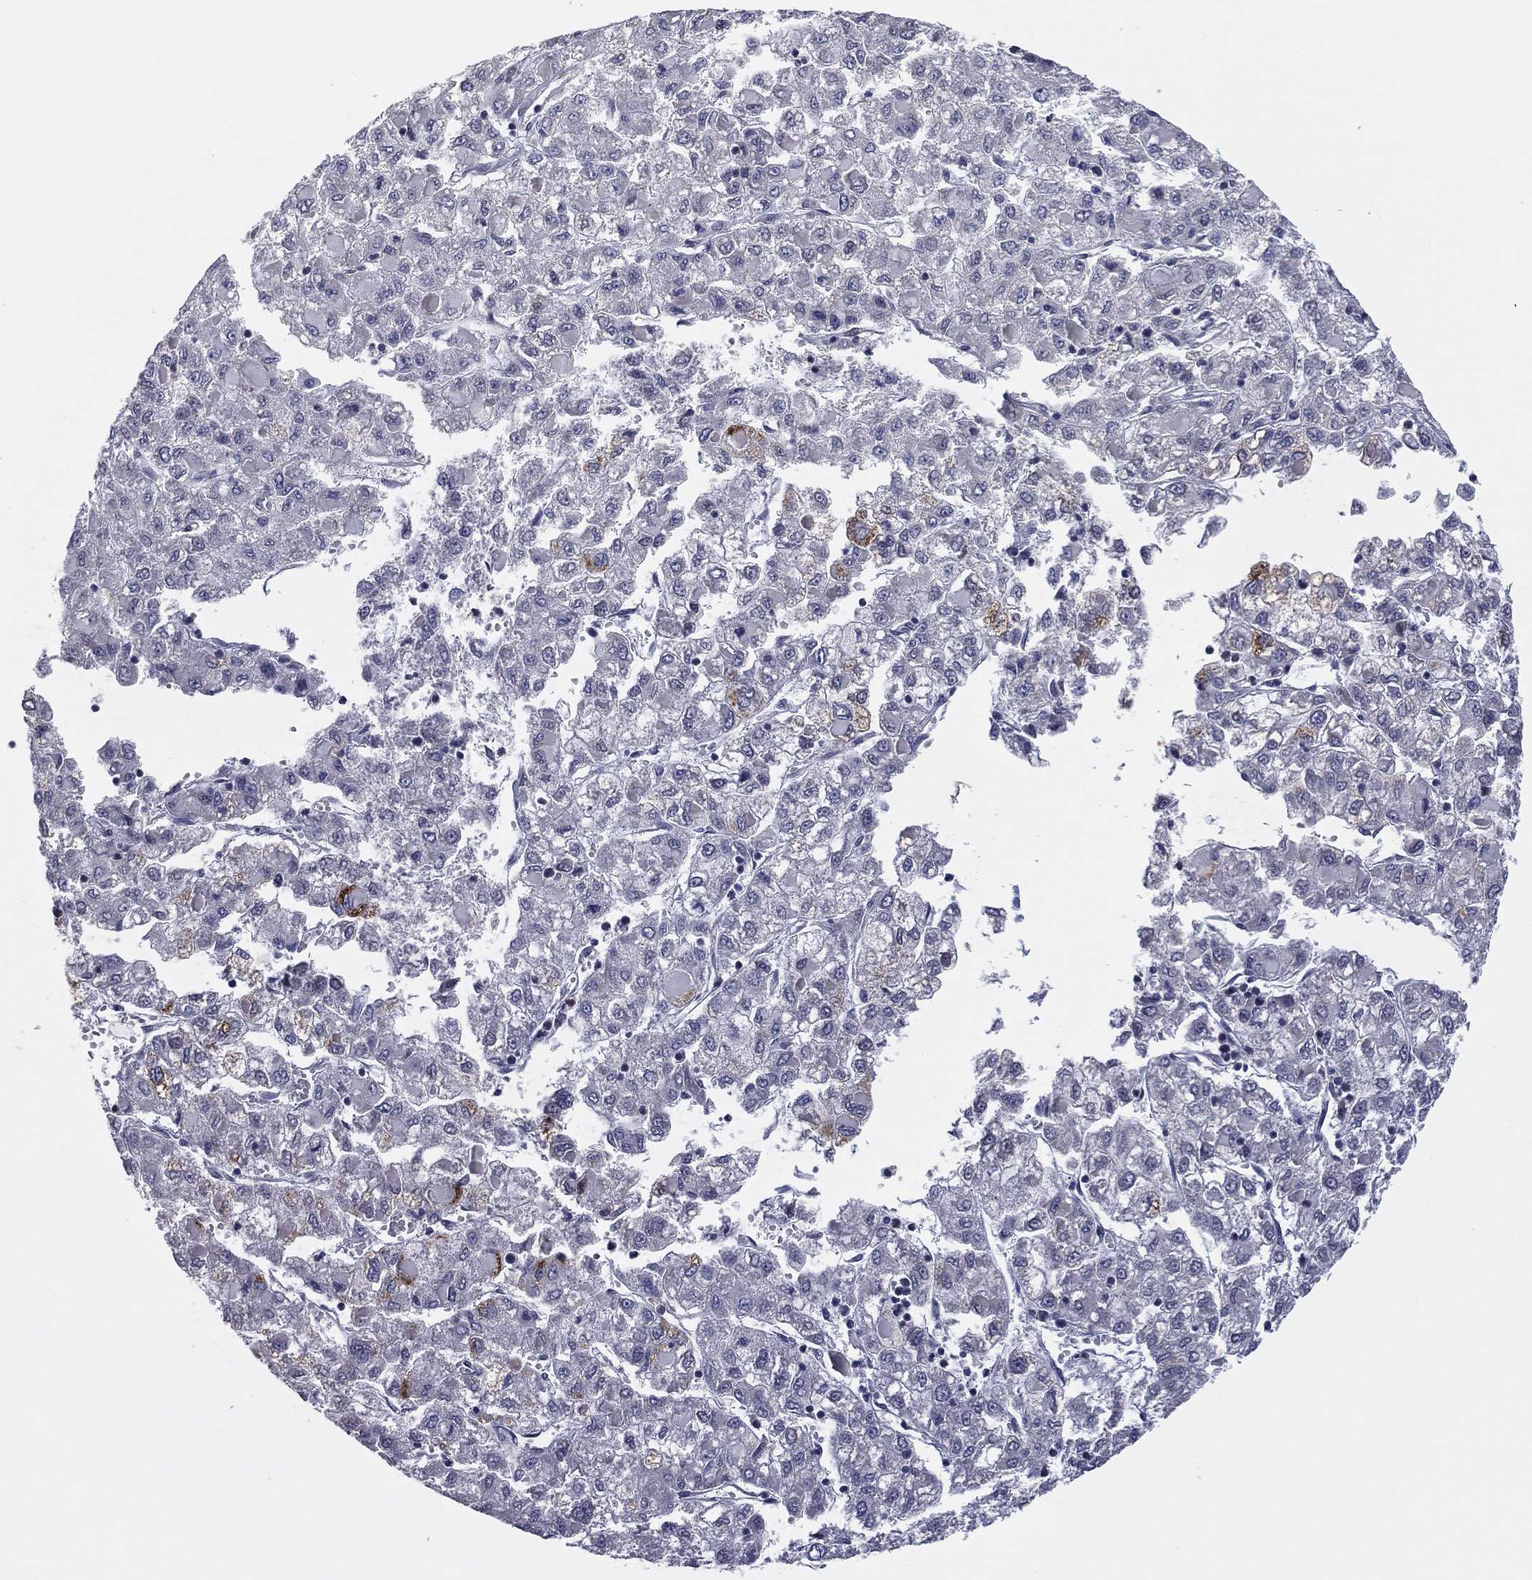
{"staining": {"intensity": "negative", "quantity": "none", "location": "none"}, "tissue": "liver cancer", "cell_type": "Tumor cells", "image_type": "cancer", "snomed": [{"axis": "morphology", "description": "Carcinoma, Hepatocellular, NOS"}, {"axis": "topography", "description": "Liver"}], "caption": "DAB (3,3'-diaminobenzidine) immunohistochemical staining of human liver cancer (hepatocellular carcinoma) reveals no significant staining in tumor cells. (DAB (3,3'-diaminobenzidine) immunohistochemistry visualized using brightfield microscopy, high magnification).", "gene": "SNCG", "patient": {"sex": "male", "age": 40}}